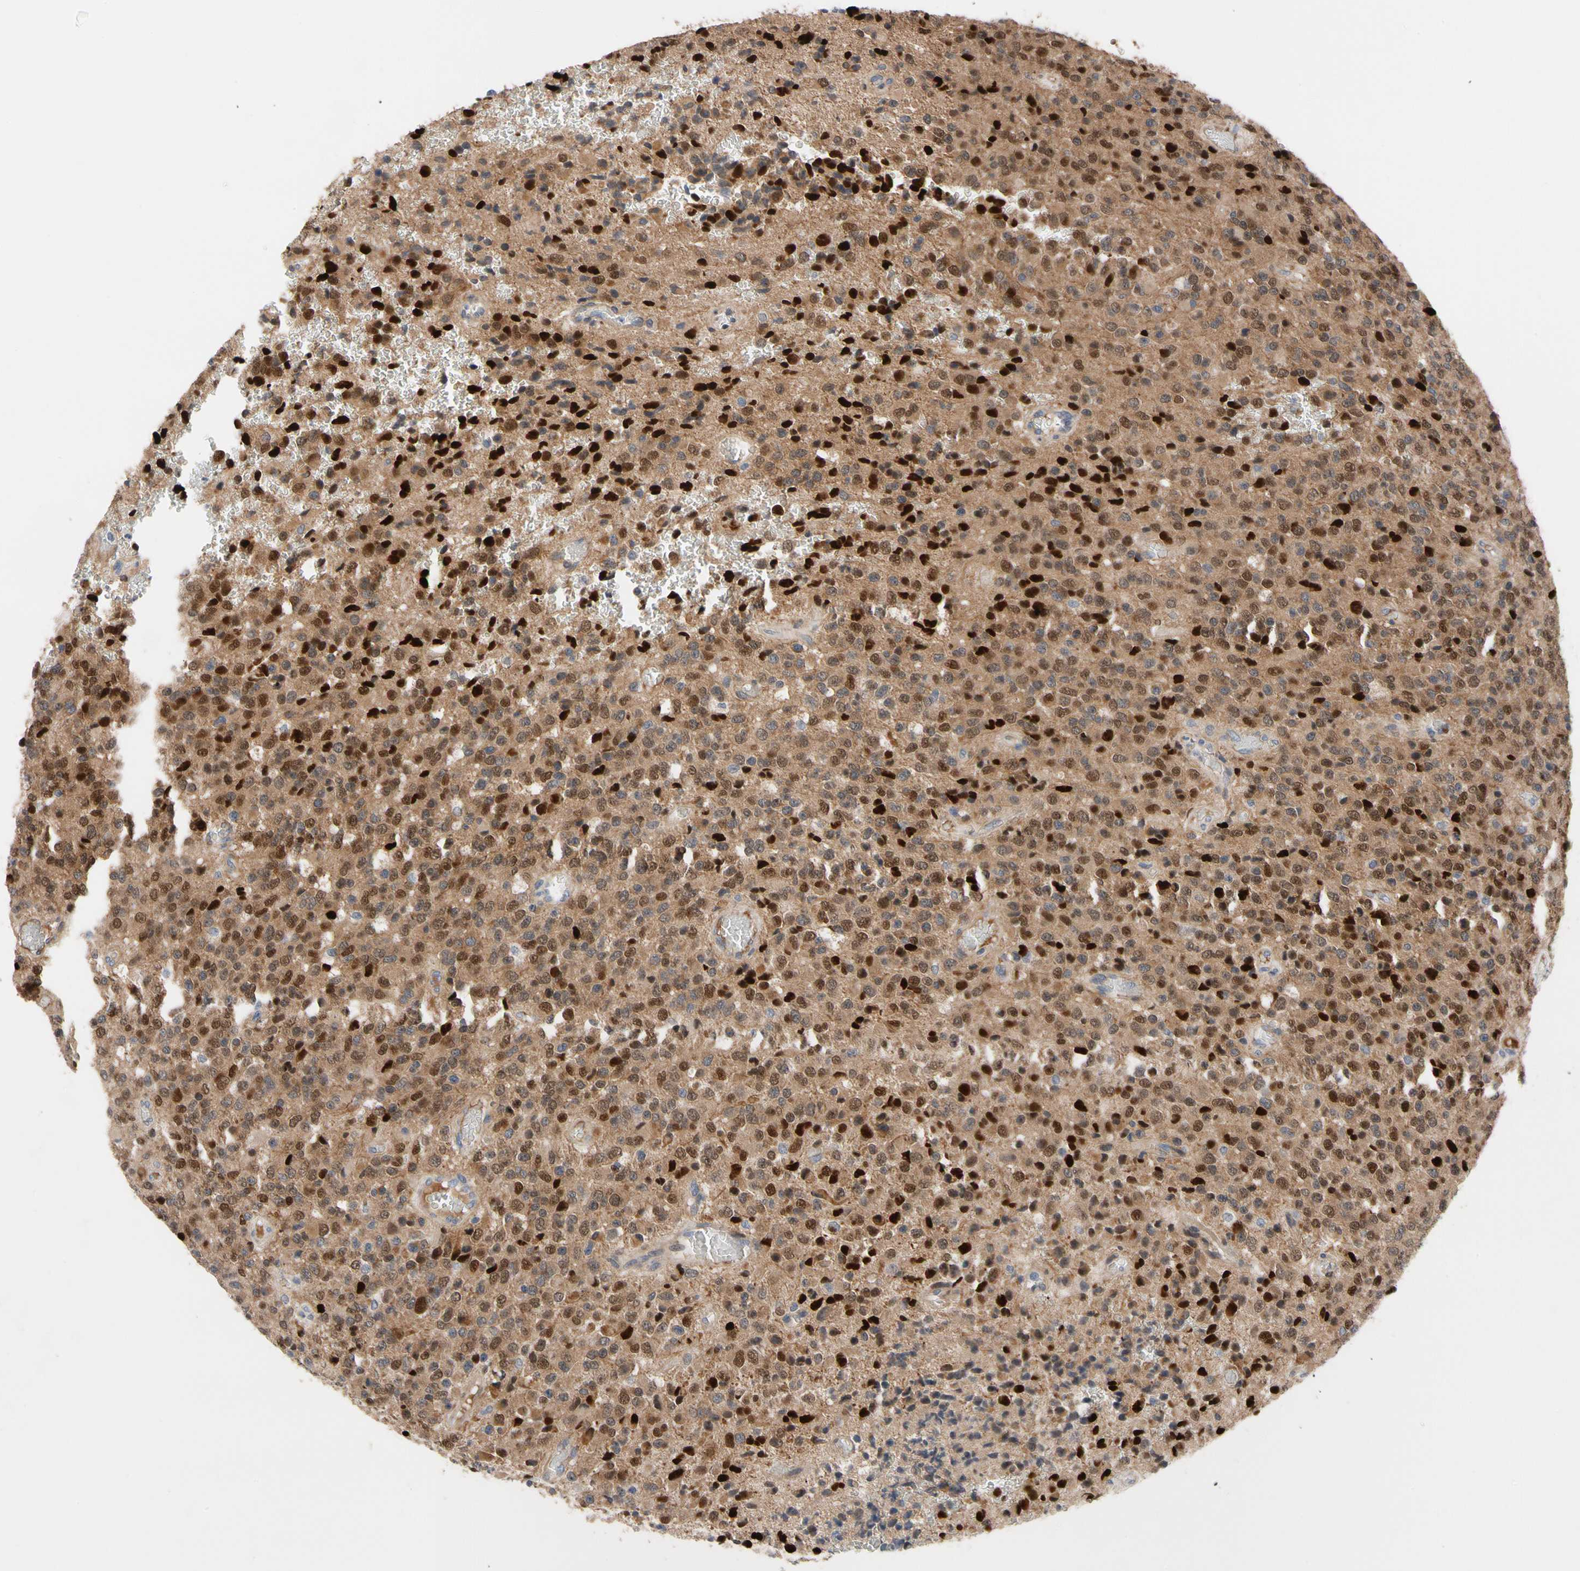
{"staining": {"intensity": "strong", "quantity": ">75%", "location": "cytoplasmic/membranous,nuclear"}, "tissue": "glioma", "cell_type": "Tumor cells", "image_type": "cancer", "snomed": [{"axis": "morphology", "description": "Glioma, malignant, High grade"}, {"axis": "topography", "description": "pancreas cauda"}], "caption": "A high-resolution image shows immunohistochemistry staining of glioma, which displays strong cytoplasmic/membranous and nuclear positivity in approximately >75% of tumor cells.", "gene": "HMGCR", "patient": {"sex": "male", "age": 60}}